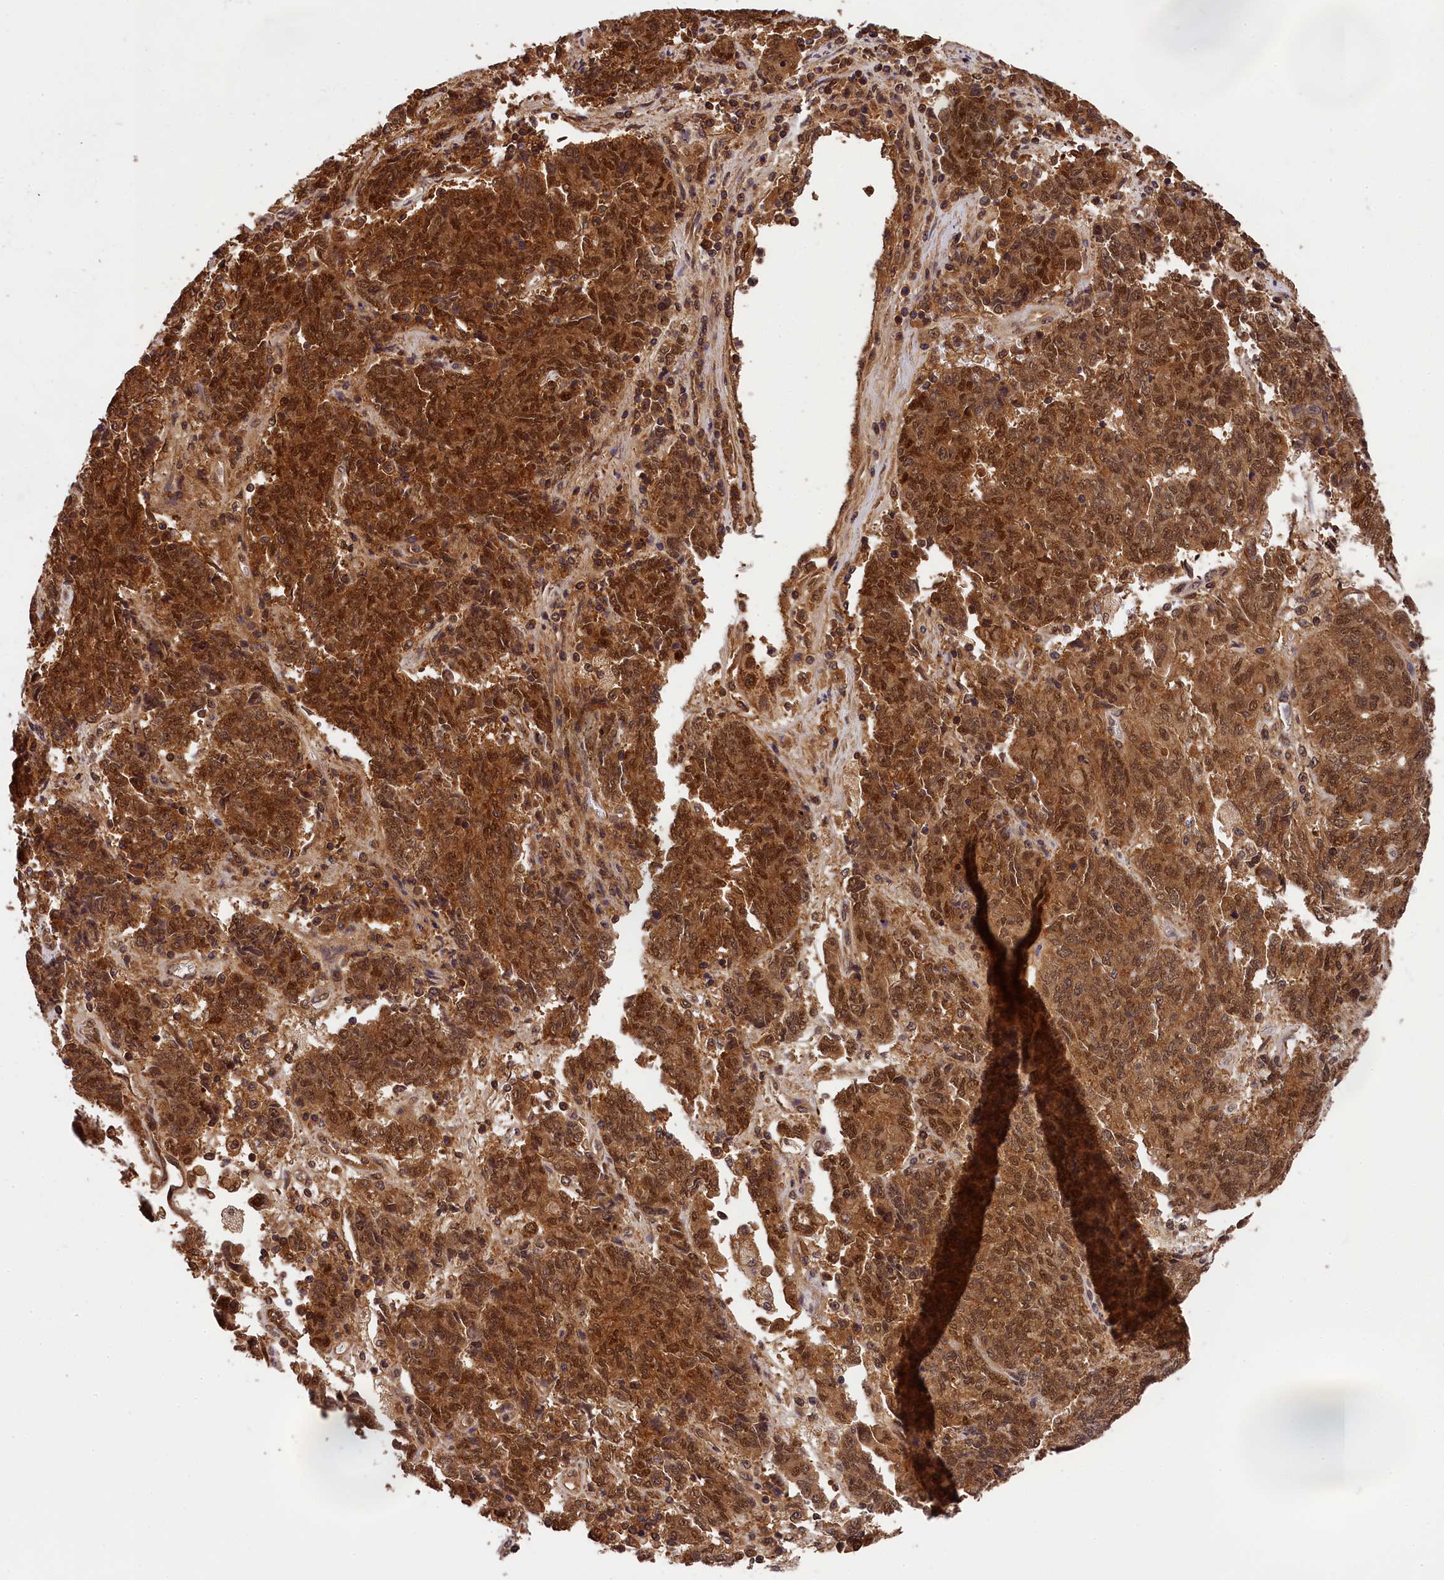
{"staining": {"intensity": "strong", "quantity": ">75%", "location": "cytoplasmic/membranous,nuclear"}, "tissue": "endometrial cancer", "cell_type": "Tumor cells", "image_type": "cancer", "snomed": [{"axis": "morphology", "description": "Adenocarcinoma, NOS"}, {"axis": "topography", "description": "Endometrium"}], "caption": "Tumor cells show high levels of strong cytoplasmic/membranous and nuclear expression in approximately >75% of cells in human endometrial cancer (adenocarcinoma).", "gene": "EIF6", "patient": {"sex": "female", "age": 80}}